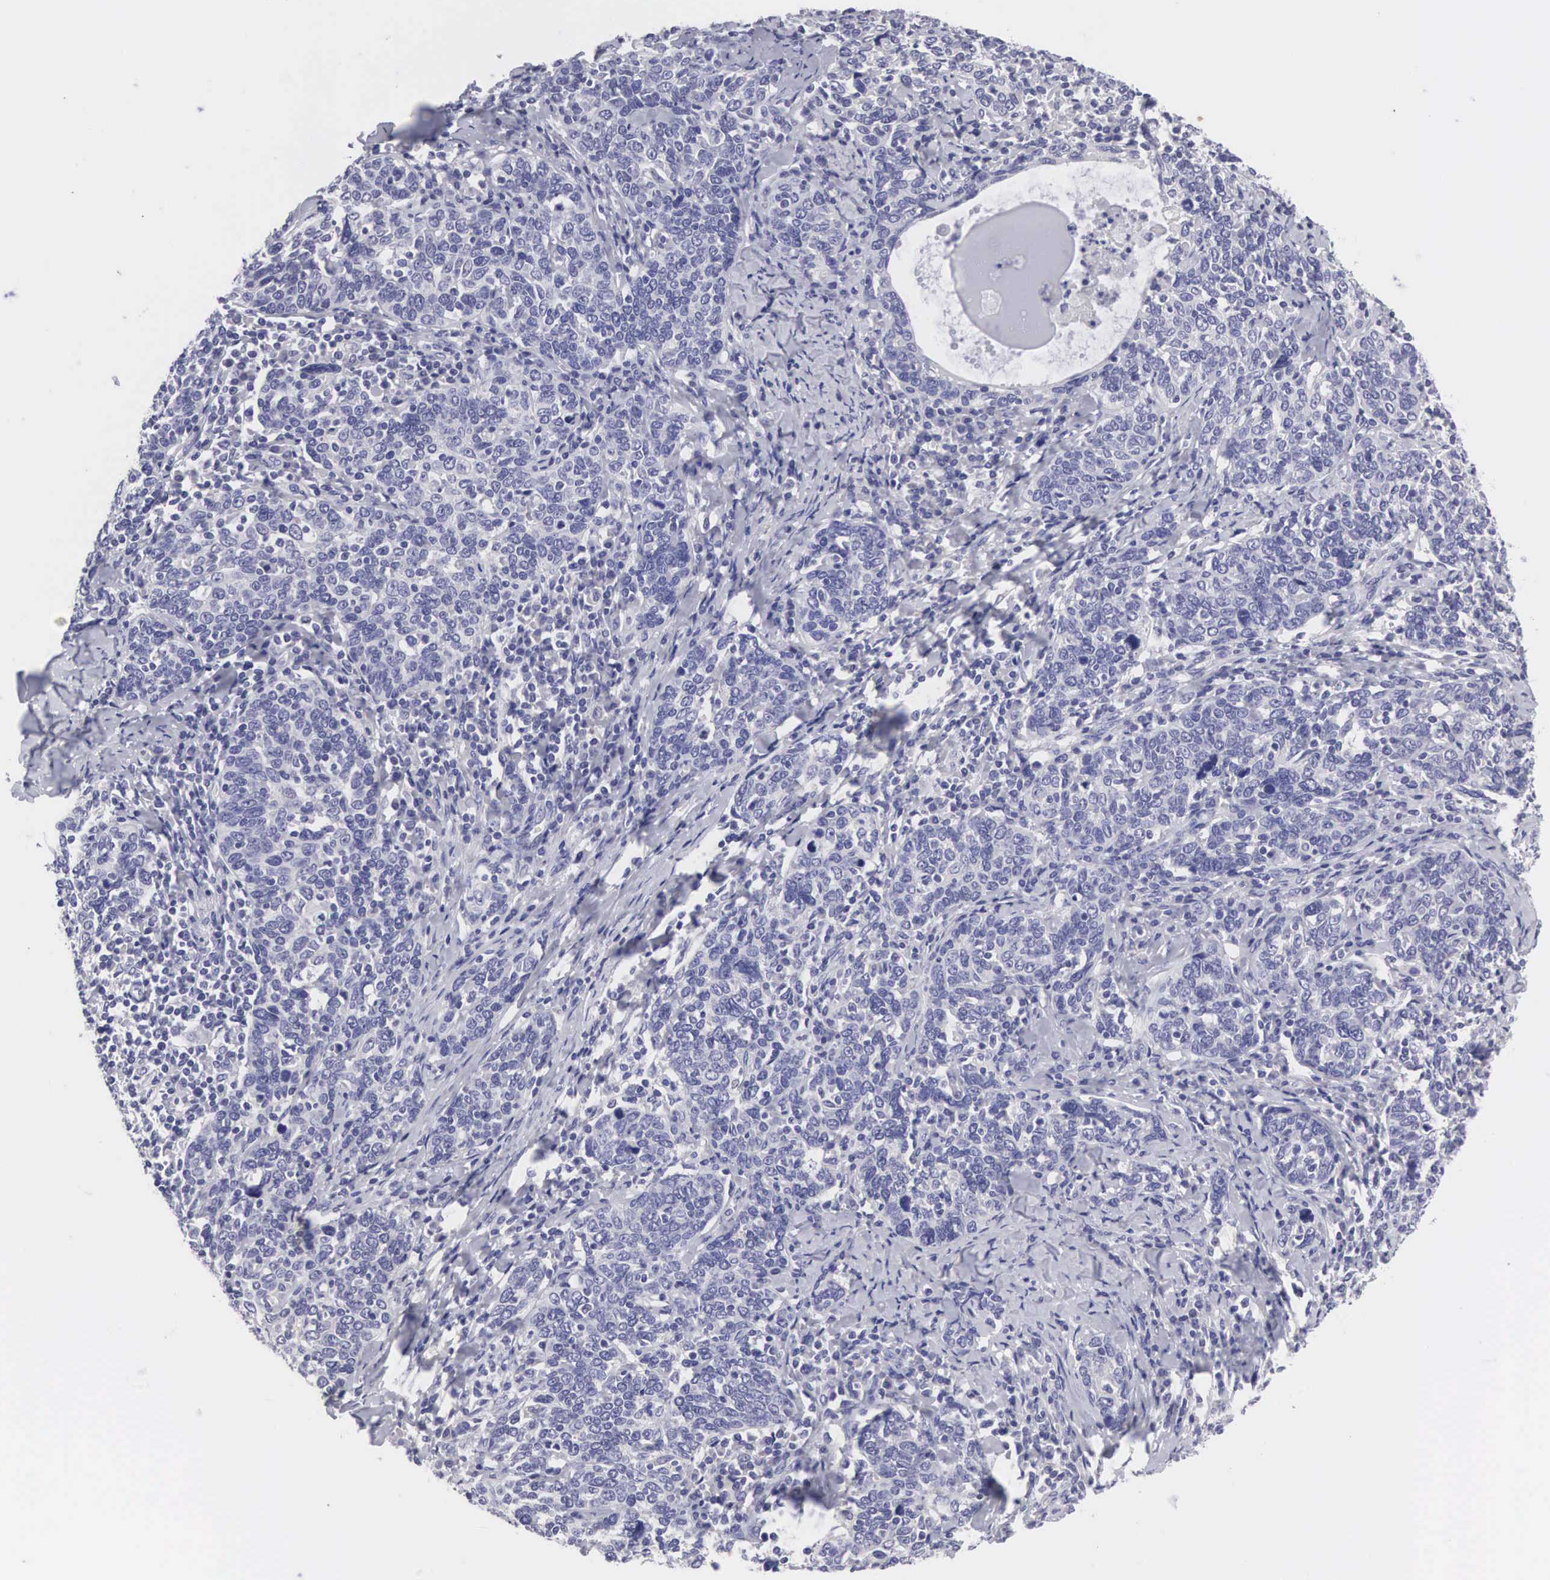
{"staining": {"intensity": "negative", "quantity": "none", "location": "none"}, "tissue": "cervical cancer", "cell_type": "Tumor cells", "image_type": "cancer", "snomed": [{"axis": "morphology", "description": "Squamous cell carcinoma, NOS"}, {"axis": "topography", "description": "Cervix"}], "caption": "IHC of squamous cell carcinoma (cervical) exhibits no staining in tumor cells.", "gene": "SLITRK4", "patient": {"sex": "female", "age": 41}}